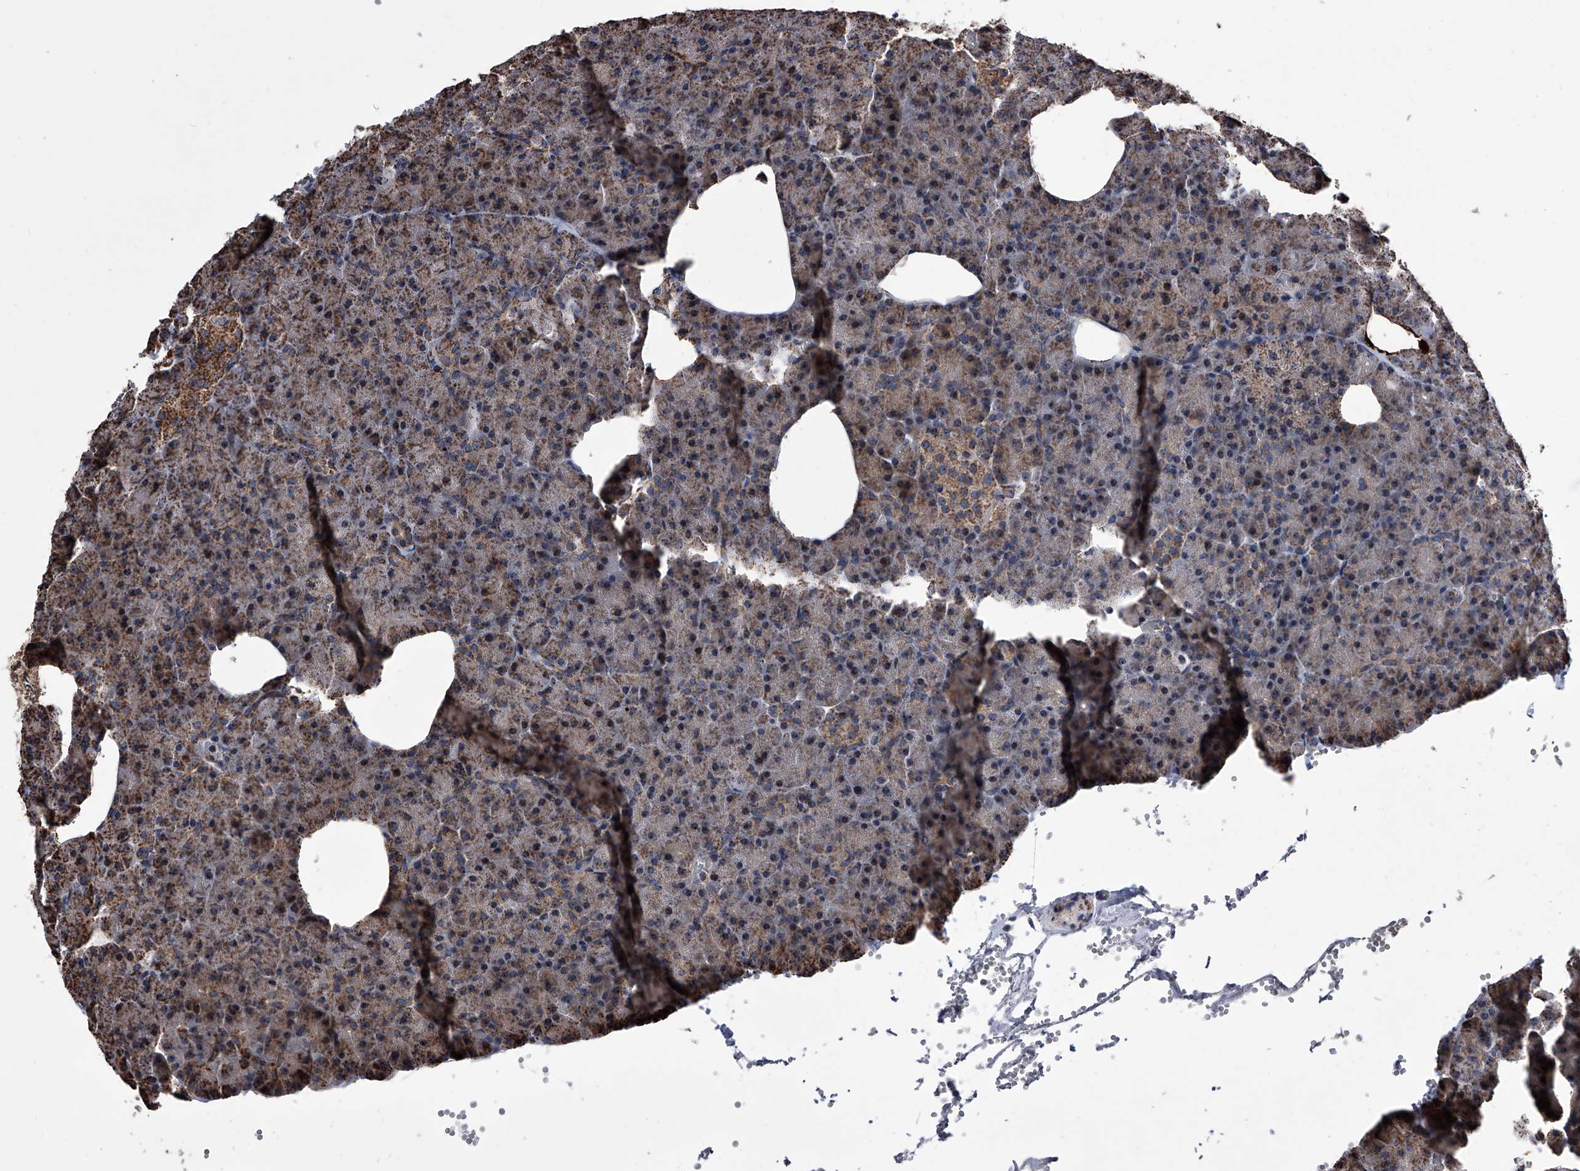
{"staining": {"intensity": "moderate", "quantity": "25%-75%", "location": "cytoplasmic/membranous"}, "tissue": "pancreas", "cell_type": "Exocrine glandular cells", "image_type": "normal", "snomed": [{"axis": "morphology", "description": "Normal tissue, NOS"}, {"axis": "morphology", "description": "Carcinoid, malignant, NOS"}, {"axis": "topography", "description": "Pancreas"}], "caption": "The histopathology image reveals staining of unremarkable pancreas, revealing moderate cytoplasmic/membranous protein staining (brown color) within exocrine glandular cells.", "gene": "SMPDL3A", "patient": {"sex": "female", "age": 35}}